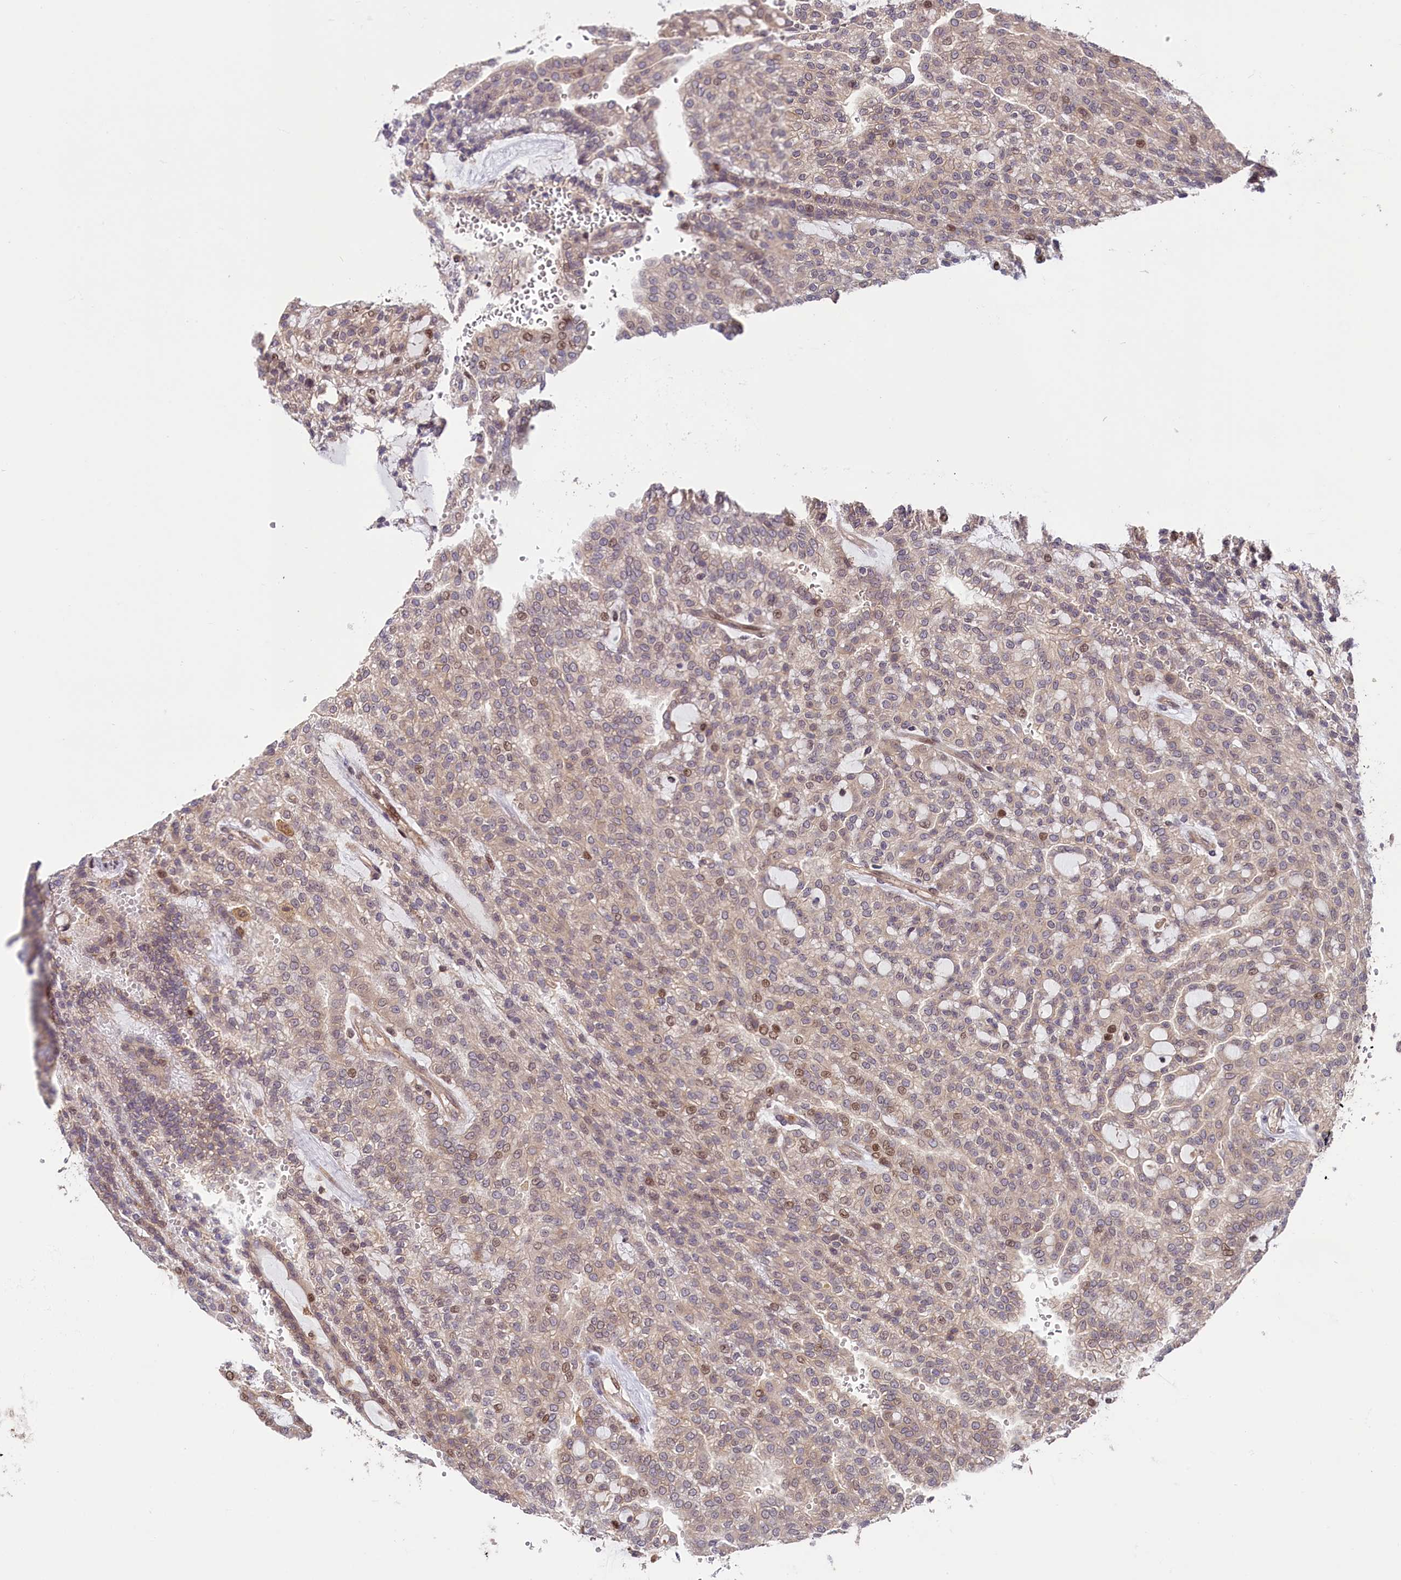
{"staining": {"intensity": "moderate", "quantity": "<25%", "location": "nuclear"}, "tissue": "renal cancer", "cell_type": "Tumor cells", "image_type": "cancer", "snomed": [{"axis": "morphology", "description": "Adenocarcinoma, NOS"}, {"axis": "topography", "description": "Kidney"}], "caption": "Protein analysis of renal cancer (adenocarcinoma) tissue shows moderate nuclear positivity in about <25% of tumor cells.", "gene": "RIC8A", "patient": {"sex": "male", "age": 63}}